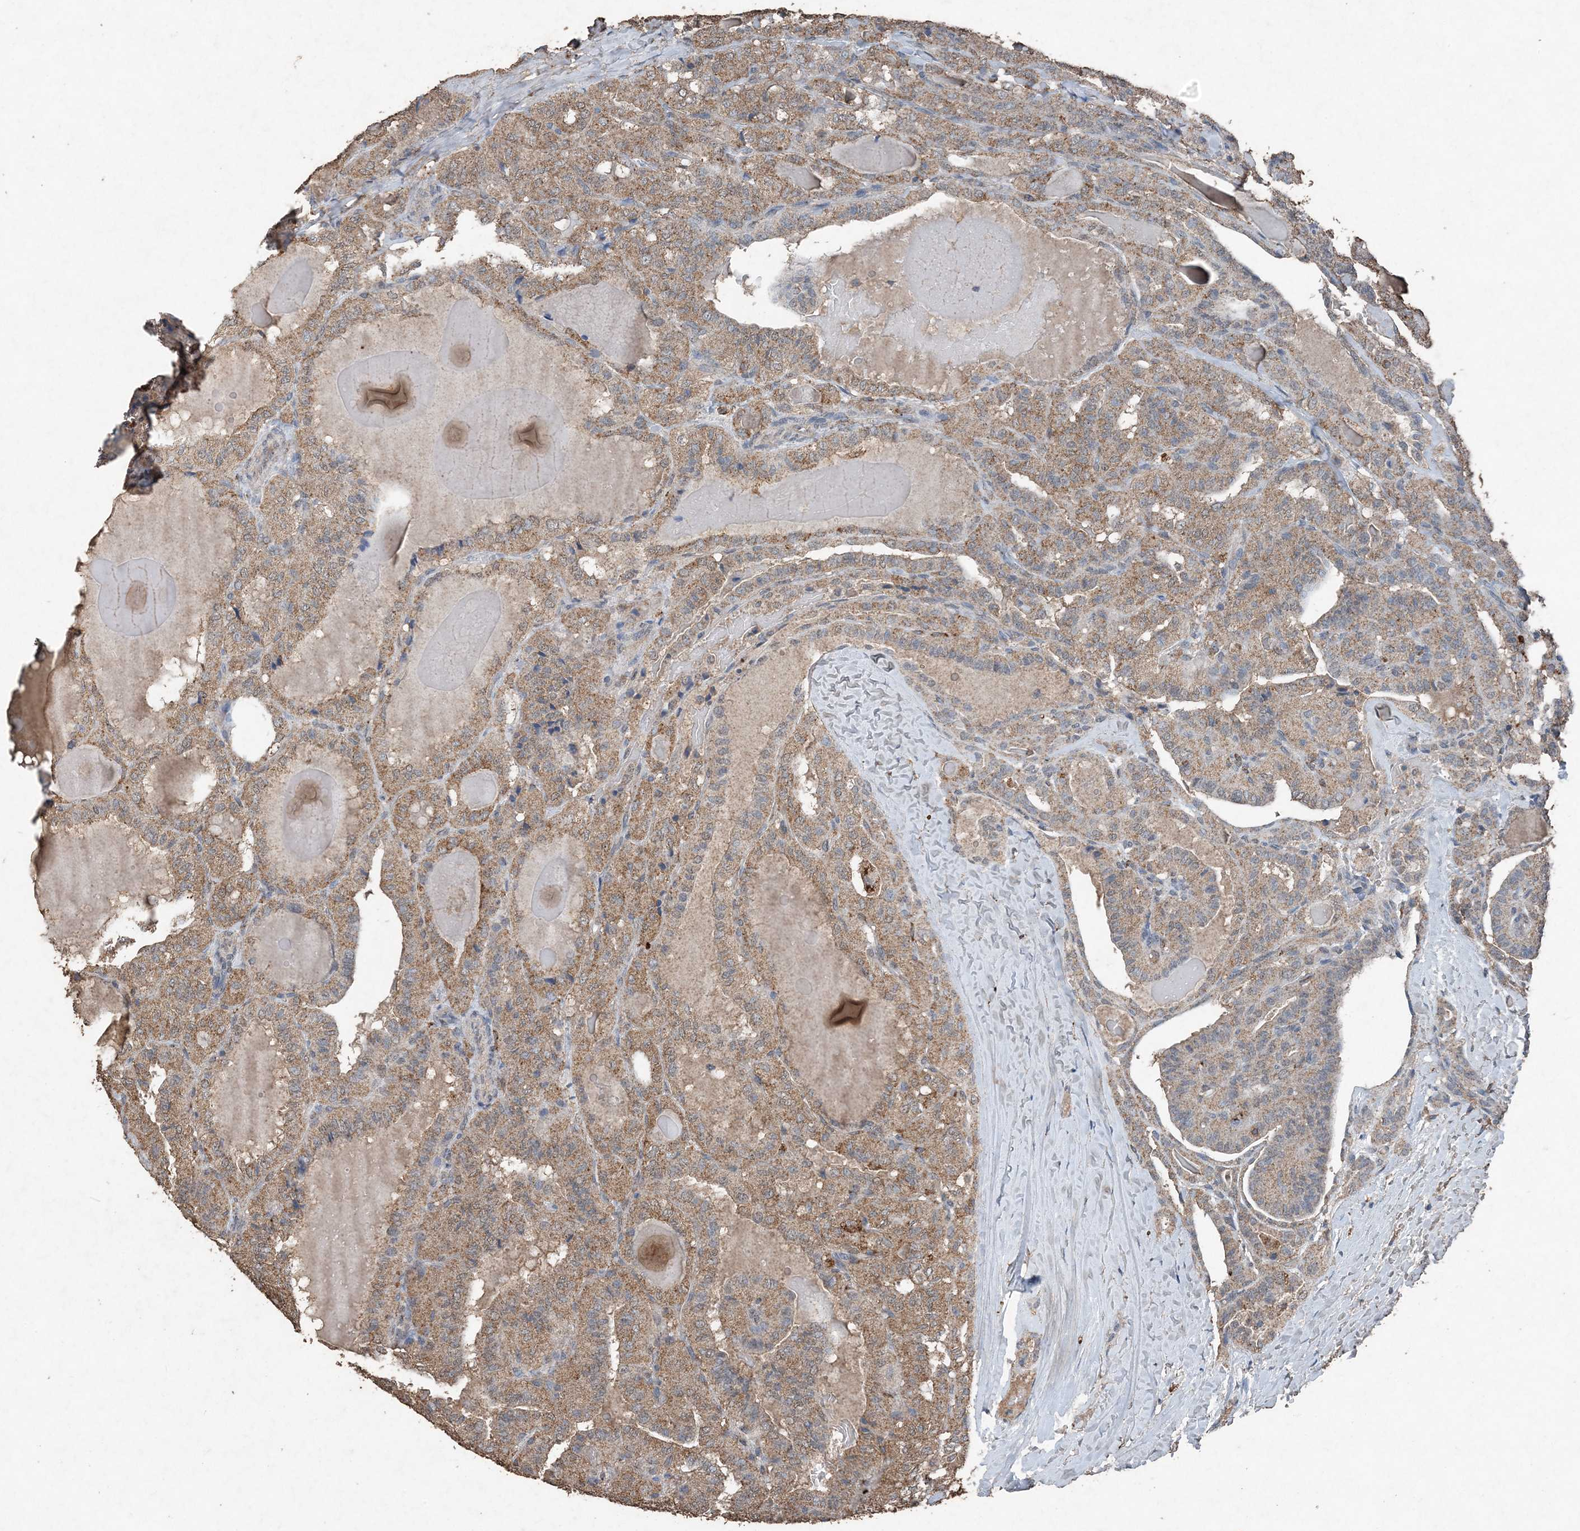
{"staining": {"intensity": "moderate", "quantity": ">75%", "location": "cytoplasmic/membranous"}, "tissue": "thyroid cancer", "cell_type": "Tumor cells", "image_type": "cancer", "snomed": [{"axis": "morphology", "description": "Papillary adenocarcinoma, NOS"}, {"axis": "topography", "description": "Thyroid gland"}], "caption": "Immunohistochemistry (IHC) of thyroid papillary adenocarcinoma reveals medium levels of moderate cytoplasmic/membranous expression in about >75% of tumor cells.", "gene": "FCN3", "patient": {"sex": "male", "age": 77}}